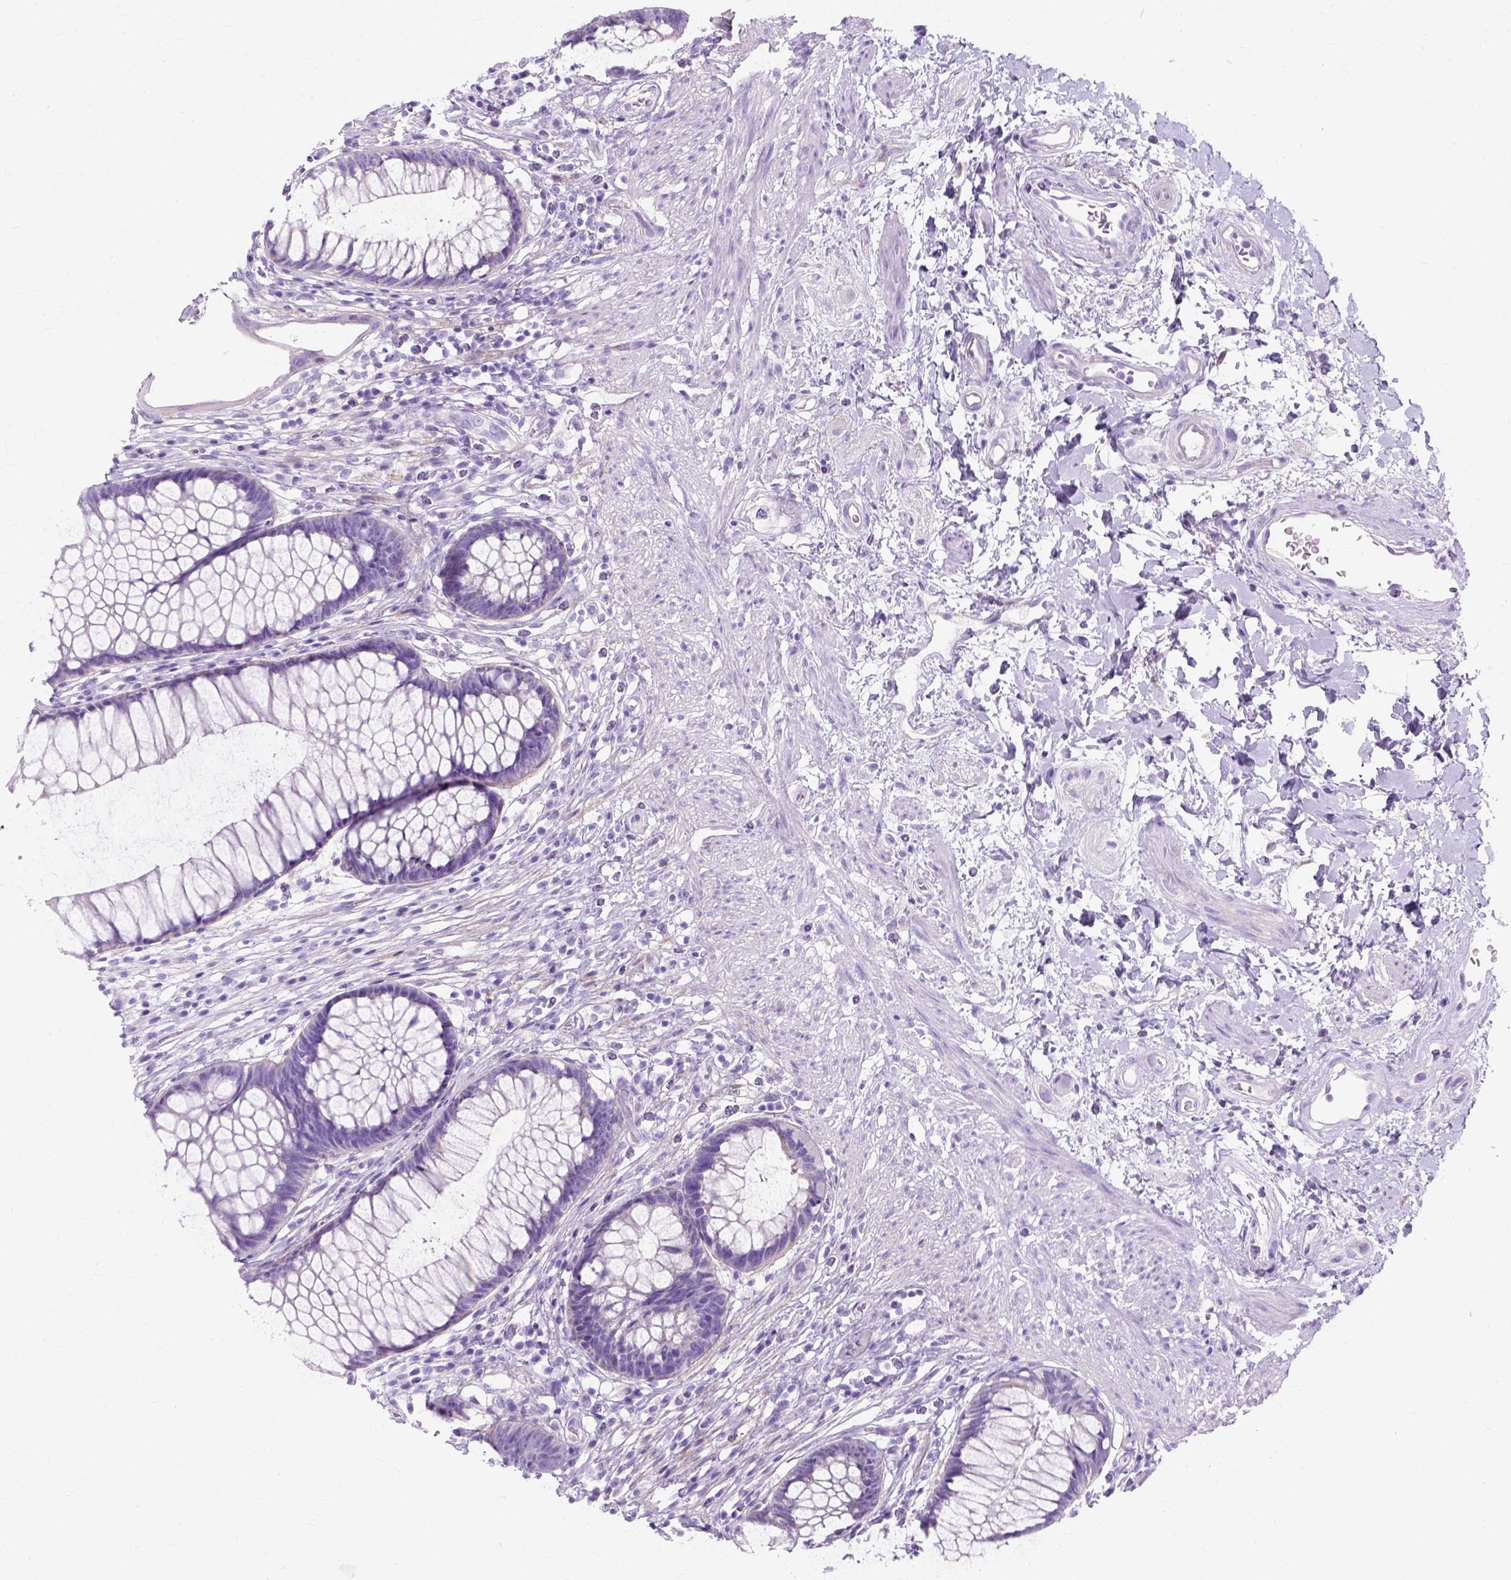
{"staining": {"intensity": "negative", "quantity": "none", "location": "none"}, "tissue": "rectum", "cell_type": "Glandular cells", "image_type": "normal", "snomed": [{"axis": "morphology", "description": "Normal tissue, NOS"}, {"axis": "topography", "description": "Smooth muscle"}, {"axis": "topography", "description": "Rectum"}], "caption": "Human rectum stained for a protein using IHC displays no staining in glandular cells.", "gene": "MYH15", "patient": {"sex": "male", "age": 53}}